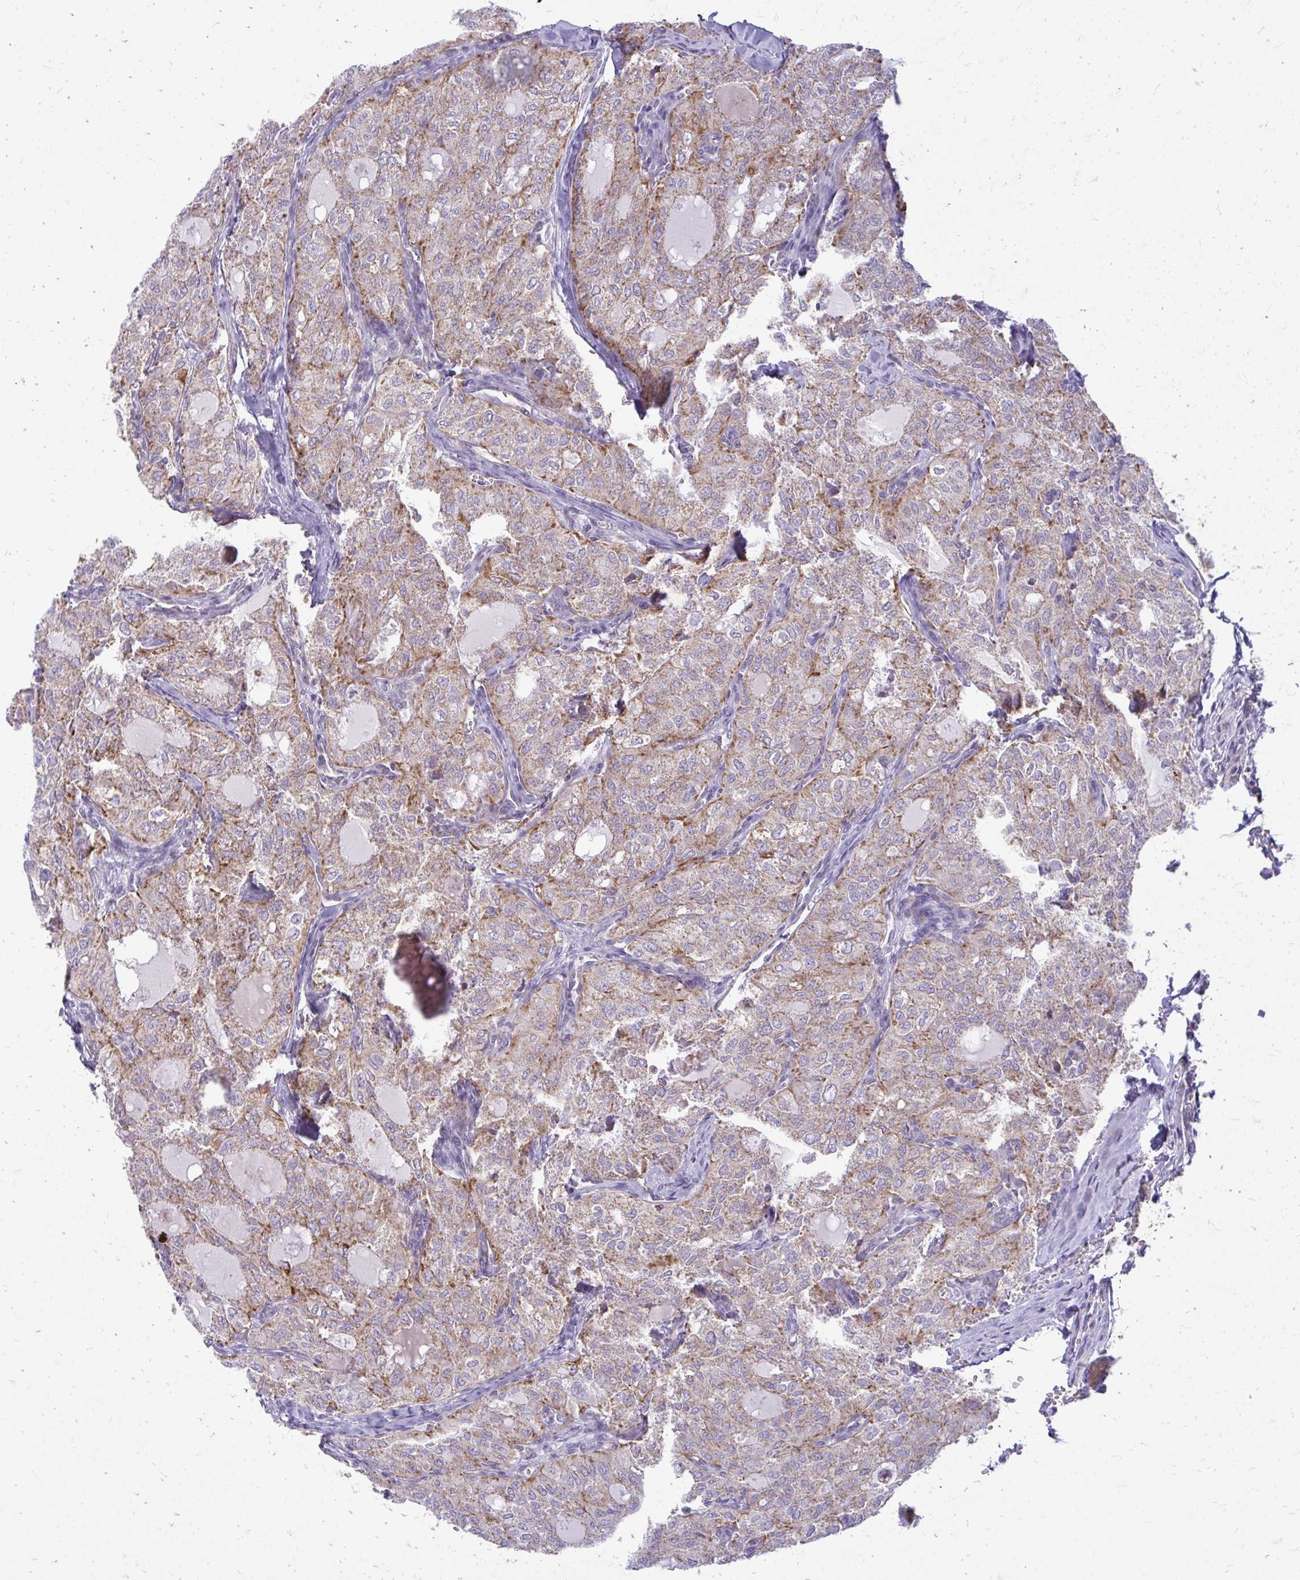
{"staining": {"intensity": "moderate", "quantity": ">75%", "location": "cytoplasmic/membranous"}, "tissue": "thyroid cancer", "cell_type": "Tumor cells", "image_type": "cancer", "snomed": [{"axis": "morphology", "description": "Follicular adenoma carcinoma, NOS"}, {"axis": "topography", "description": "Thyroid gland"}], "caption": "Immunohistochemical staining of thyroid cancer shows medium levels of moderate cytoplasmic/membranous staining in about >75% of tumor cells.", "gene": "IFIT1", "patient": {"sex": "male", "age": 75}}